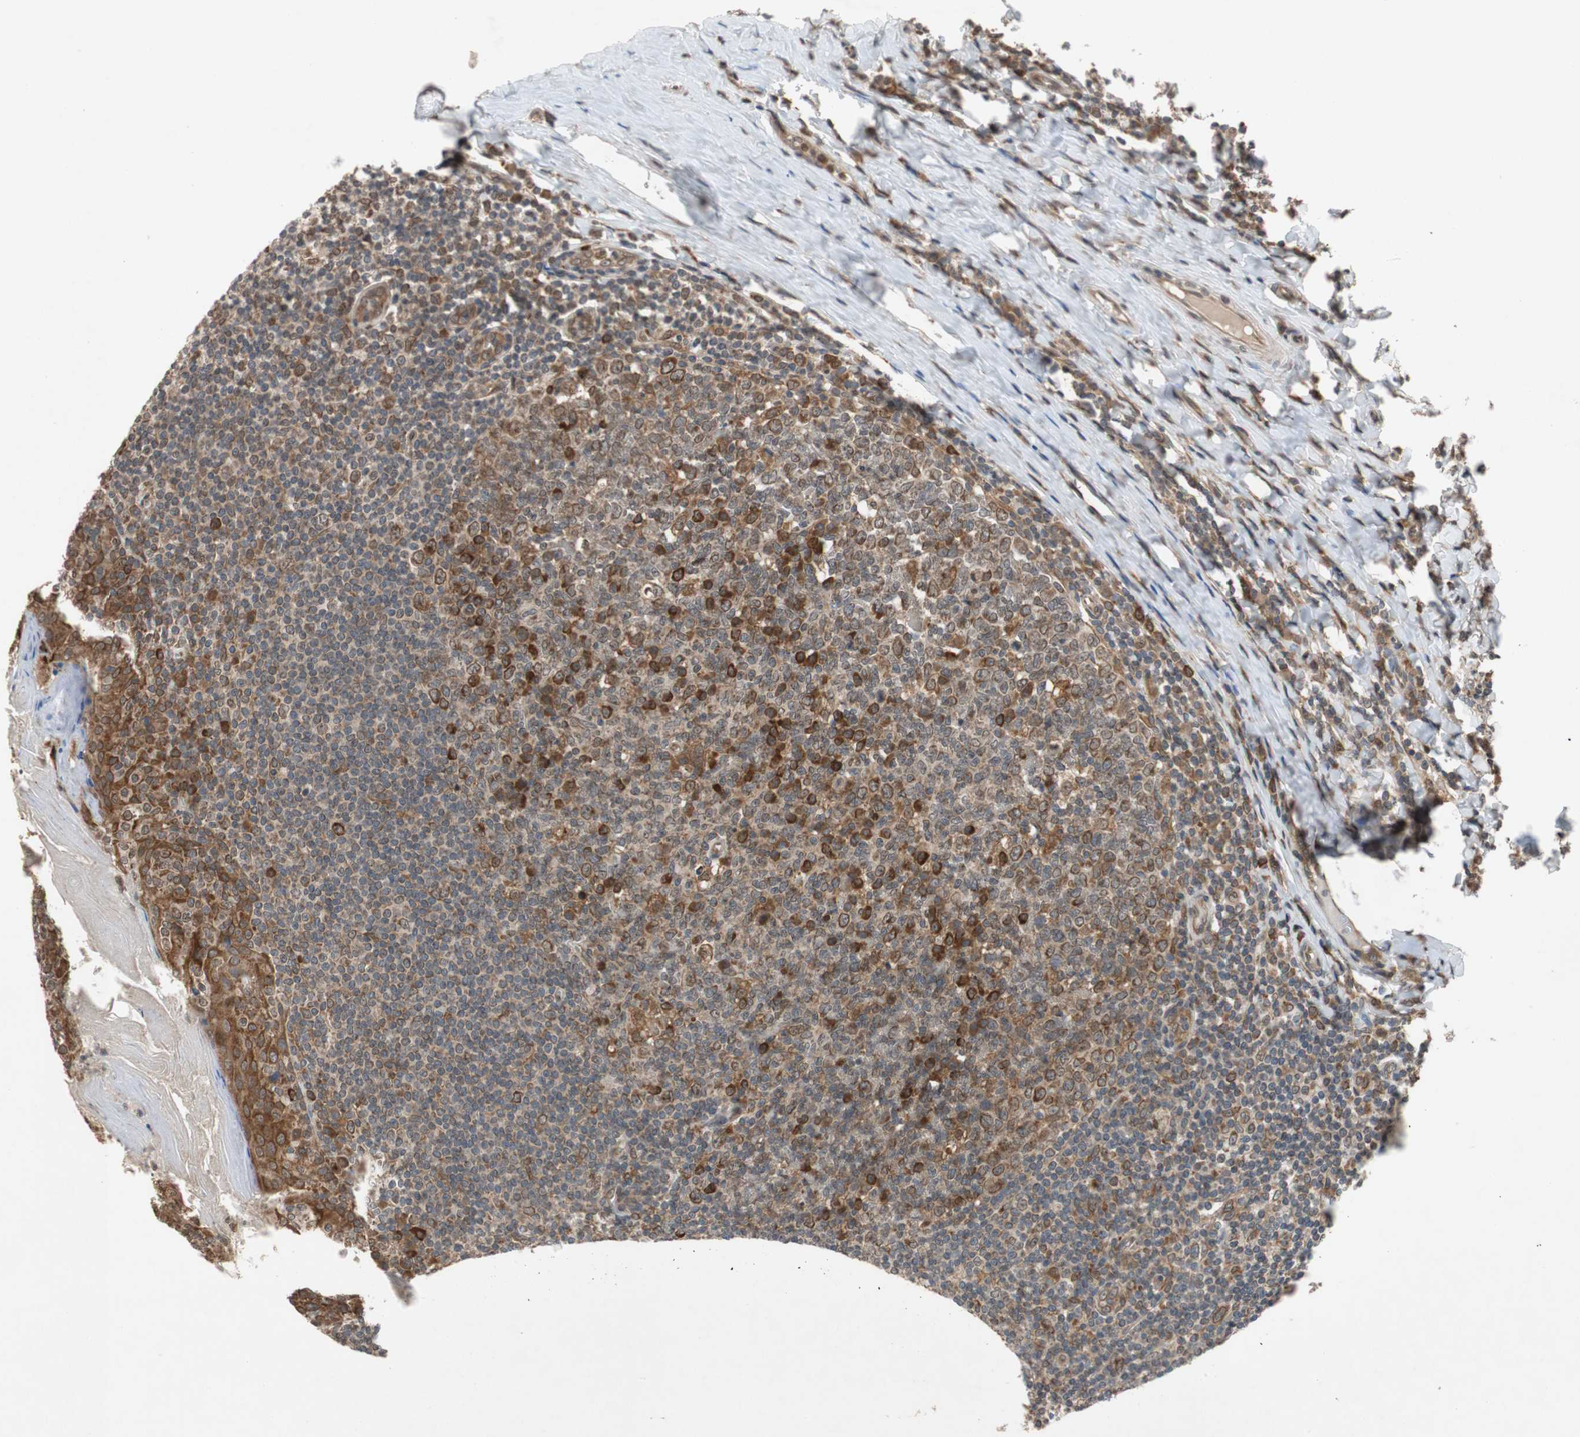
{"staining": {"intensity": "moderate", "quantity": "25%-75%", "location": "cytoplasmic/membranous"}, "tissue": "tonsil", "cell_type": "Germinal center cells", "image_type": "normal", "snomed": [{"axis": "morphology", "description": "Normal tissue, NOS"}, {"axis": "topography", "description": "Tonsil"}], "caption": "The photomicrograph displays immunohistochemical staining of normal tonsil. There is moderate cytoplasmic/membranous positivity is present in approximately 25%-75% of germinal center cells.", "gene": "AUP1", "patient": {"sex": "male", "age": 31}}